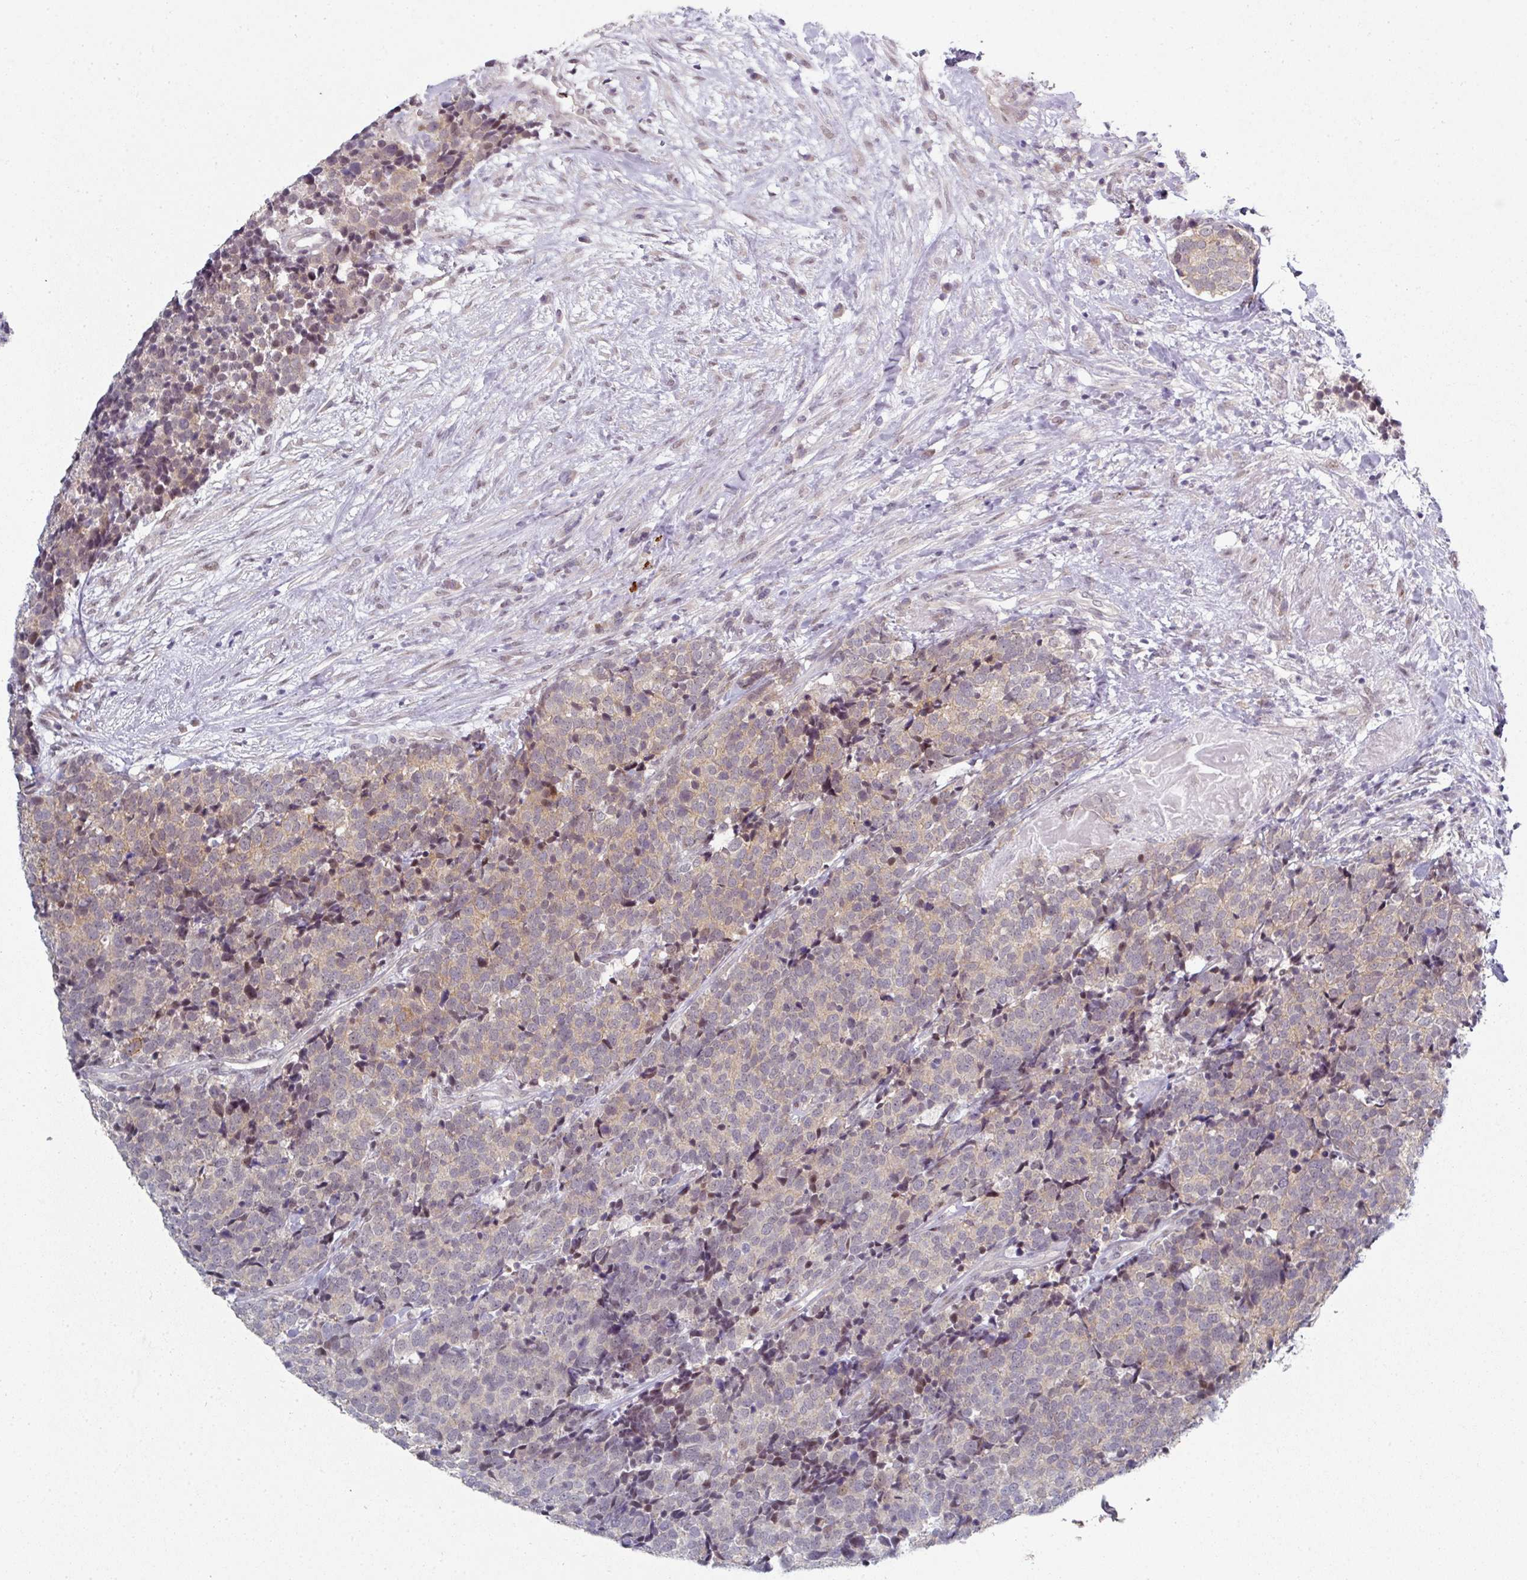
{"staining": {"intensity": "weak", "quantity": "25%-75%", "location": "cytoplasmic/membranous"}, "tissue": "carcinoid", "cell_type": "Tumor cells", "image_type": "cancer", "snomed": [{"axis": "morphology", "description": "Carcinoid, malignant, NOS"}, {"axis": "topography", "description": "Skin"}], "caption": "Malignant carcinoid tissue exhibits weak cytoplasmic/membranous expression in about 25%-75% of tumor cells The staining is performed using DAB (3,3'-diaminobenzidine) brown chromogen to label protein expression. The nuclei are counter-stained blue using hematoxylin.", "gene": "TMCC1", "patient": {"sex": "female", "age": 79}}